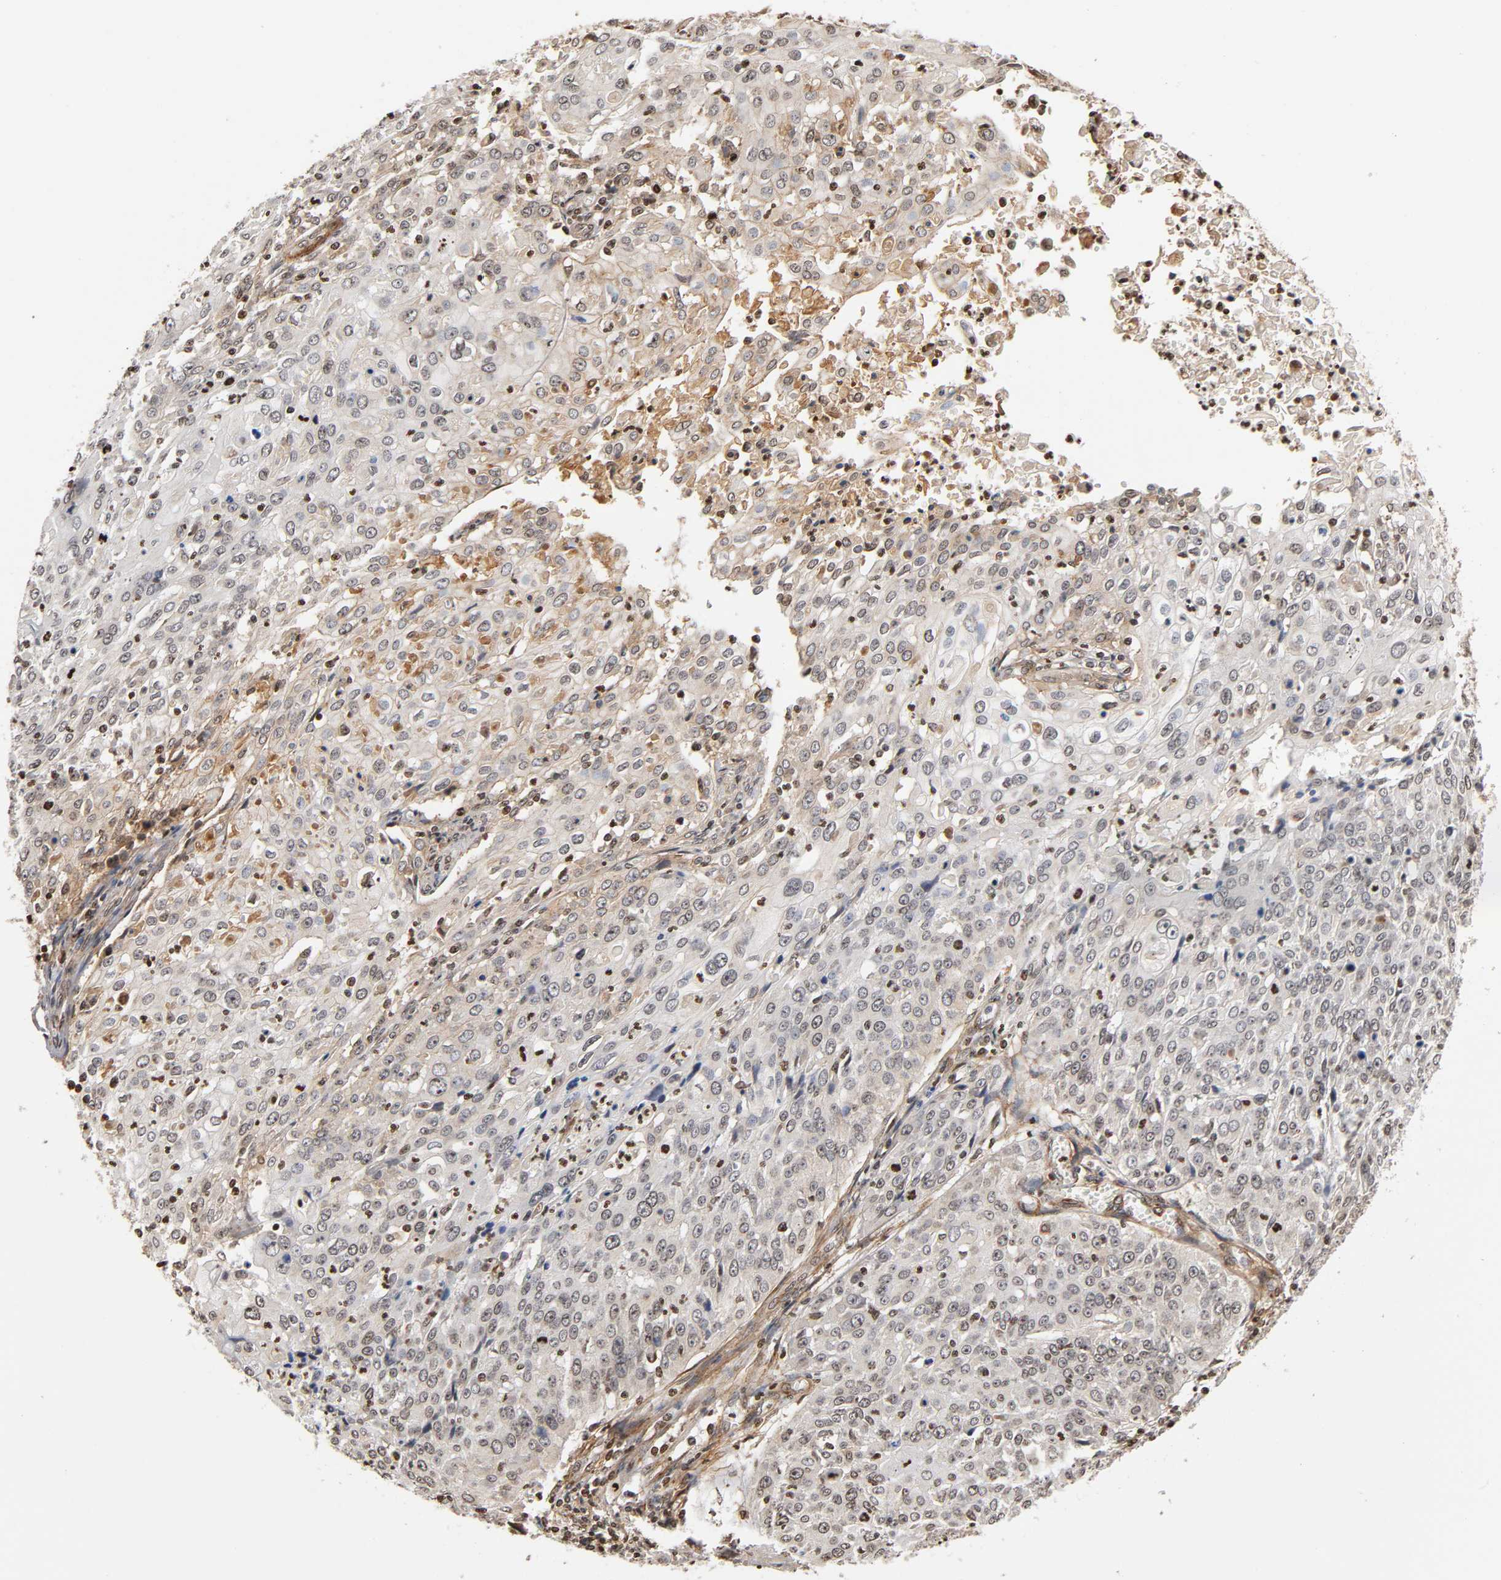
{"staining": {"intensity": "weak", "quantity": ">75%", "location": "cytoplasmic/membranous"}, "tissue": "cervical cancer", "cell_type": "Tumor cells", "image_type": "cancer", "snomed": [{"axis": "morphology", "description": "Squamous cell carcinoma, NOS"}, {"axis": "topography", "description": "Cervix"}], "caption": "Protein staining shows weak cytoplasmic/membranous positivity in approximately >75% of tumor cells in cervical squamous cell carcinoma.", "gene": "ITGAV", "patient": {"sex": "female", "age": 39}}